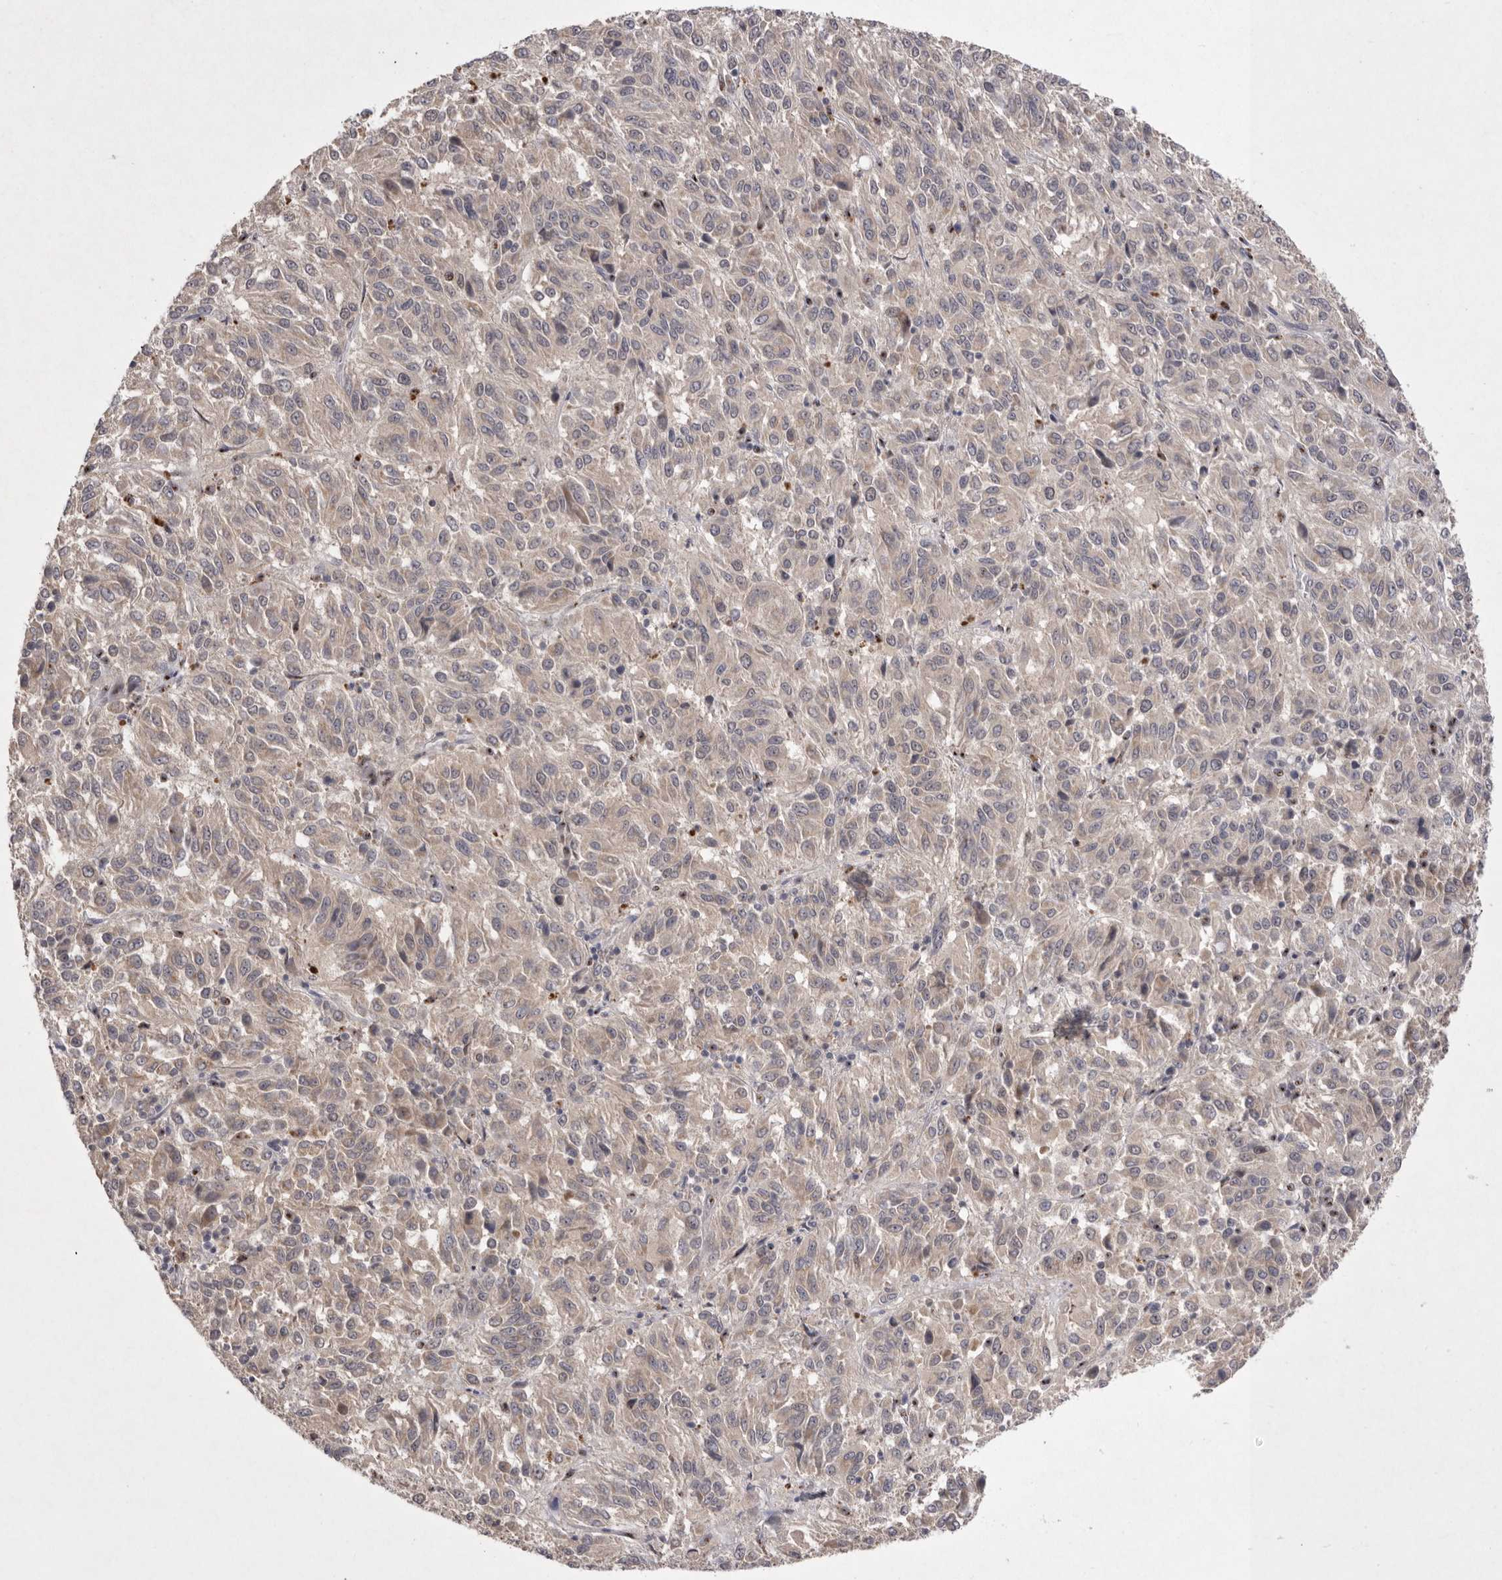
{"staining": {"intensity": "weak", "quantity": "25%-75%", "location": "cytoplasmic/membranous"}, "tissue": "melanoma", "cell_type": "Tumor cells", "image_type": "cancer", "snomed": [{"axis": "morphology", "description": "Malignant melanoma, Metastatic site"}, {"axis": "topography", "description": "Lung"}], "caption": "Immunohistochemistry (IHC) staining of malignant melanoma (metastatic site), which reveals low levels of weak cytoplasmic/membranous positivity in about 25%-75% of tumor cells indicating weak cytoplasmic/membranous protein positivity. The staining was performed using DAB (3,3'-diaminobenzidine) (brown) for protein detection and nuclei were counterstained in hematoxylin (blue).", "gene": "HUS1", "patient": {"sex": "male", "age": 64}}